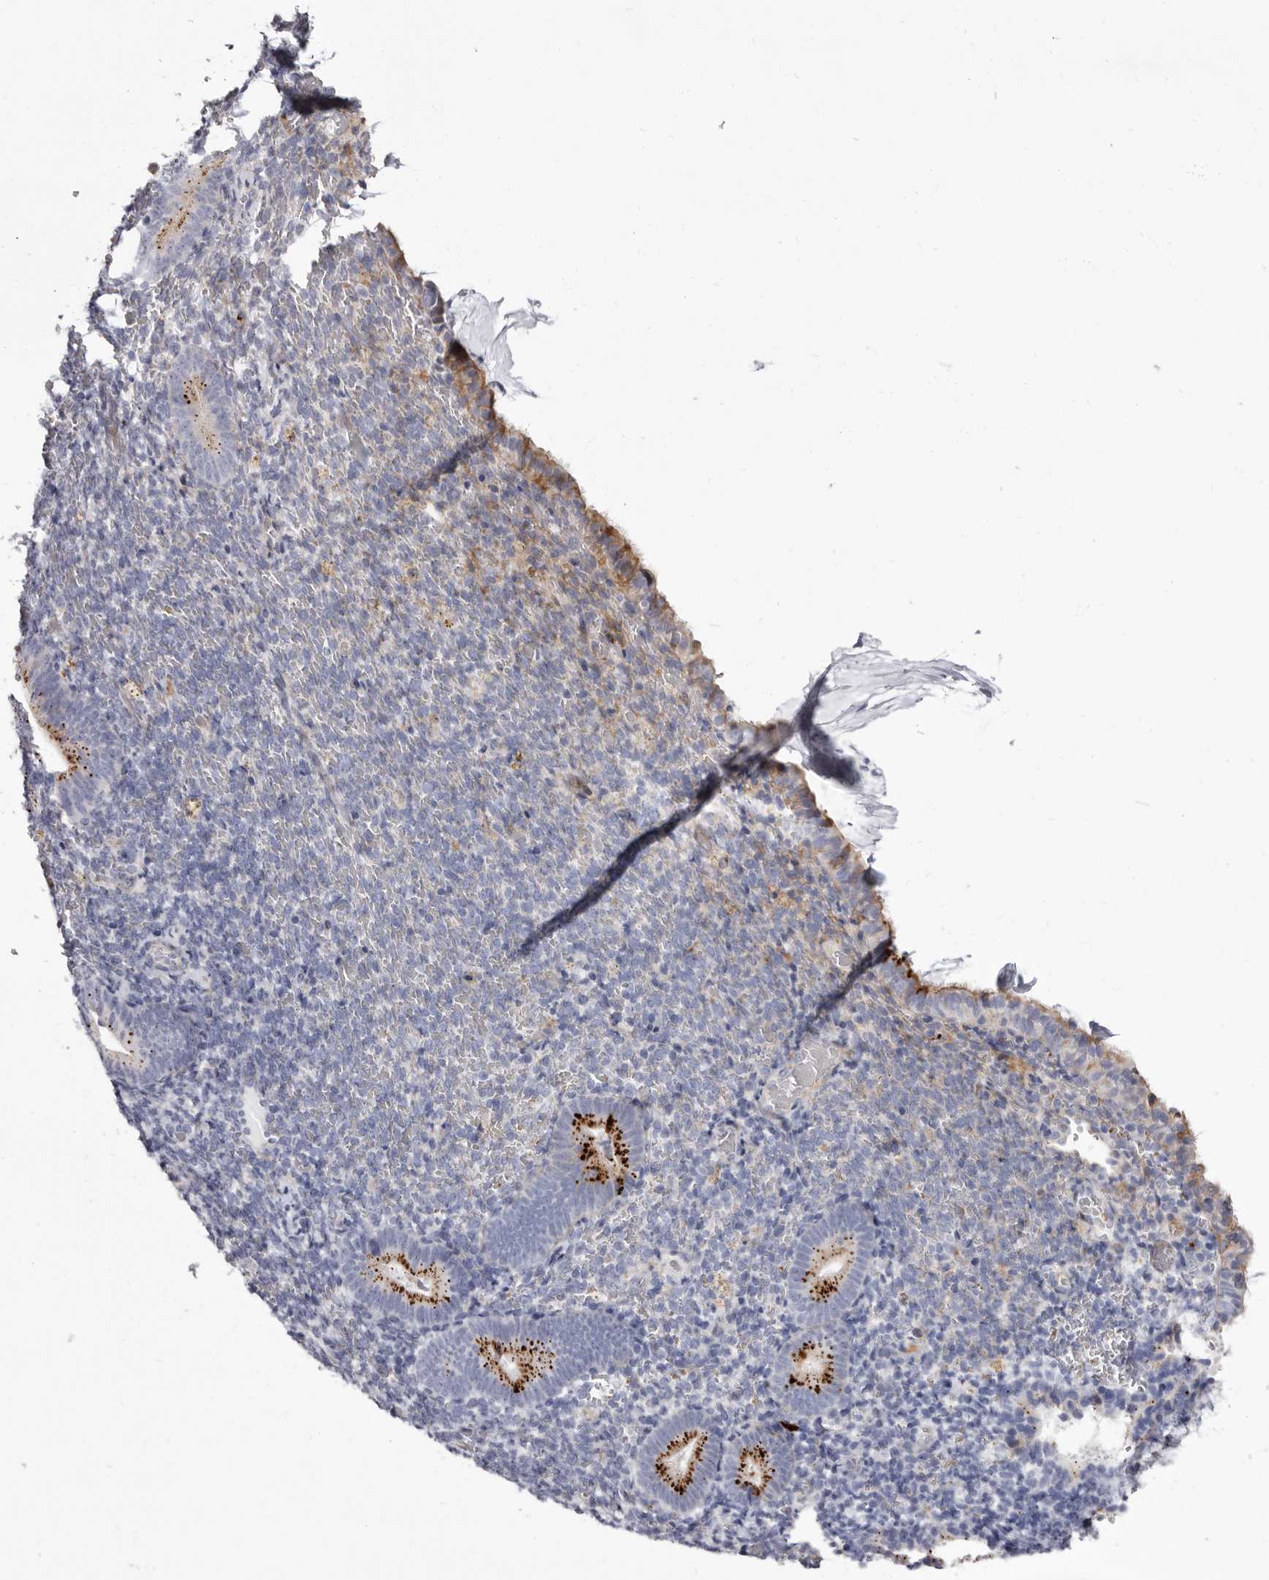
{"staining": {"intensity": "negative", "quantity": "none", "location": "none"}, "tissue": "endometrium", "cell_type": "Cells in endometrial stroma", "image_type": "normal", "snomed": [{"axis": "morphology", "description": "Normal tissue, NOS"}, {"axis": "topography", "description": "Endometrium"}], "caption": "Histopathology image shows no protein expression in cells in endometrial stroma of benign endometrium. The staining was performed using DAB (3,3'-diaminobenzidine) to visualize the protein expression in brown, while the nuclei were stained in blue with hematoxylin (Magnification: 20x).", "gene": "AIDA", "patient": {"sex": "female", "age": 51}}